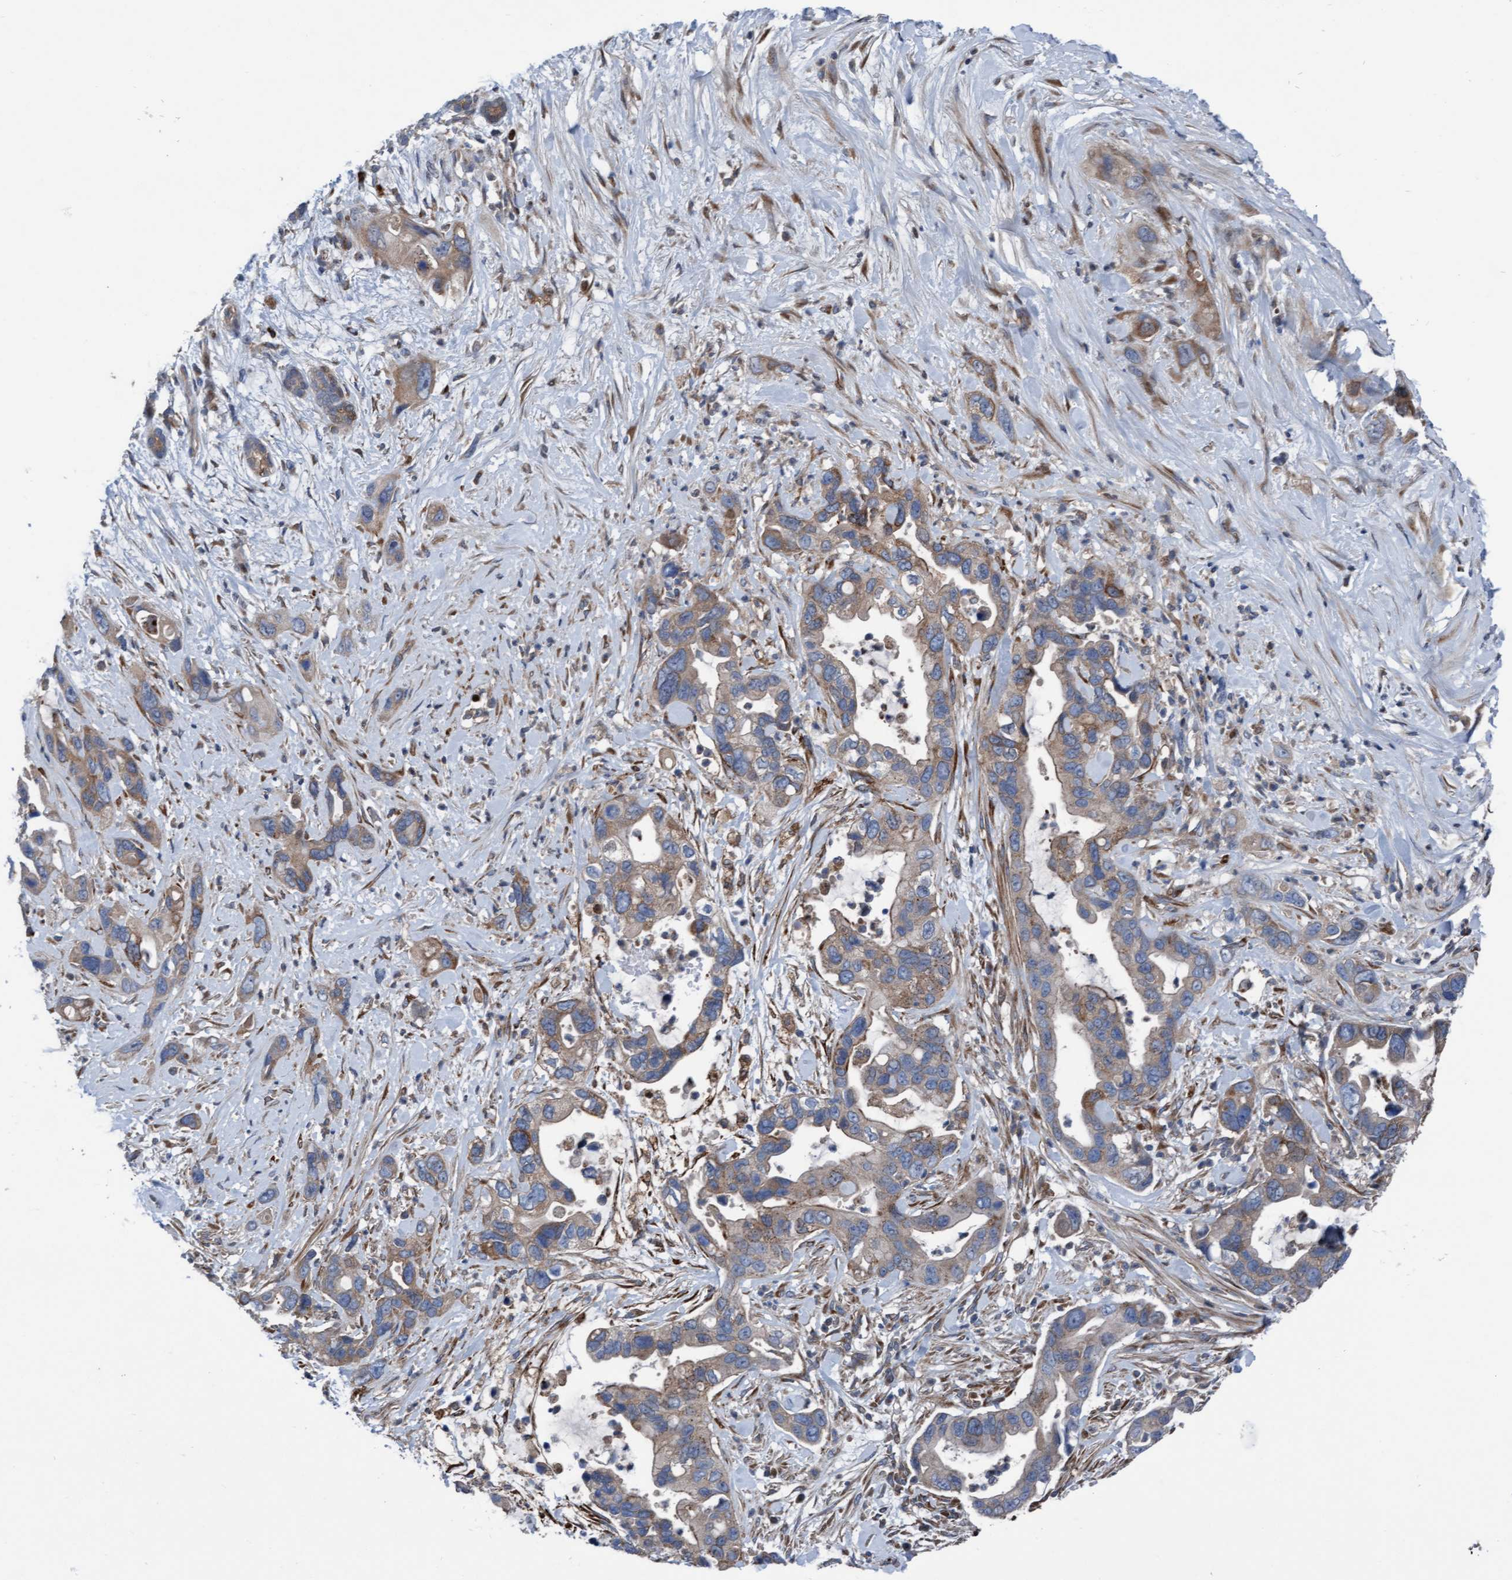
{"staining": {"intensity": "weak", "quantity": ">75%", "location": "cytoplasmic/membranous"}, "tissue": "pancreatic cancer", "cell_type": "Tumor cells", "image_type": "cancer", "snomed": [{"axis": "morphology", "description": "Adenocarcinoma, NOS"}, {"axis": "topography", "description": "Pancreas"}], "caption": "Immunohistochemistry of pancreatic cancer exhibits low levels of weak cytoplasmic/membranous expression in about >75% of tumor cells. (DAB IHC, brown staining for protein, blue staining for nuclei).", "gene": "KLHL26", "patient": {"sex": "female", "age": 70}}